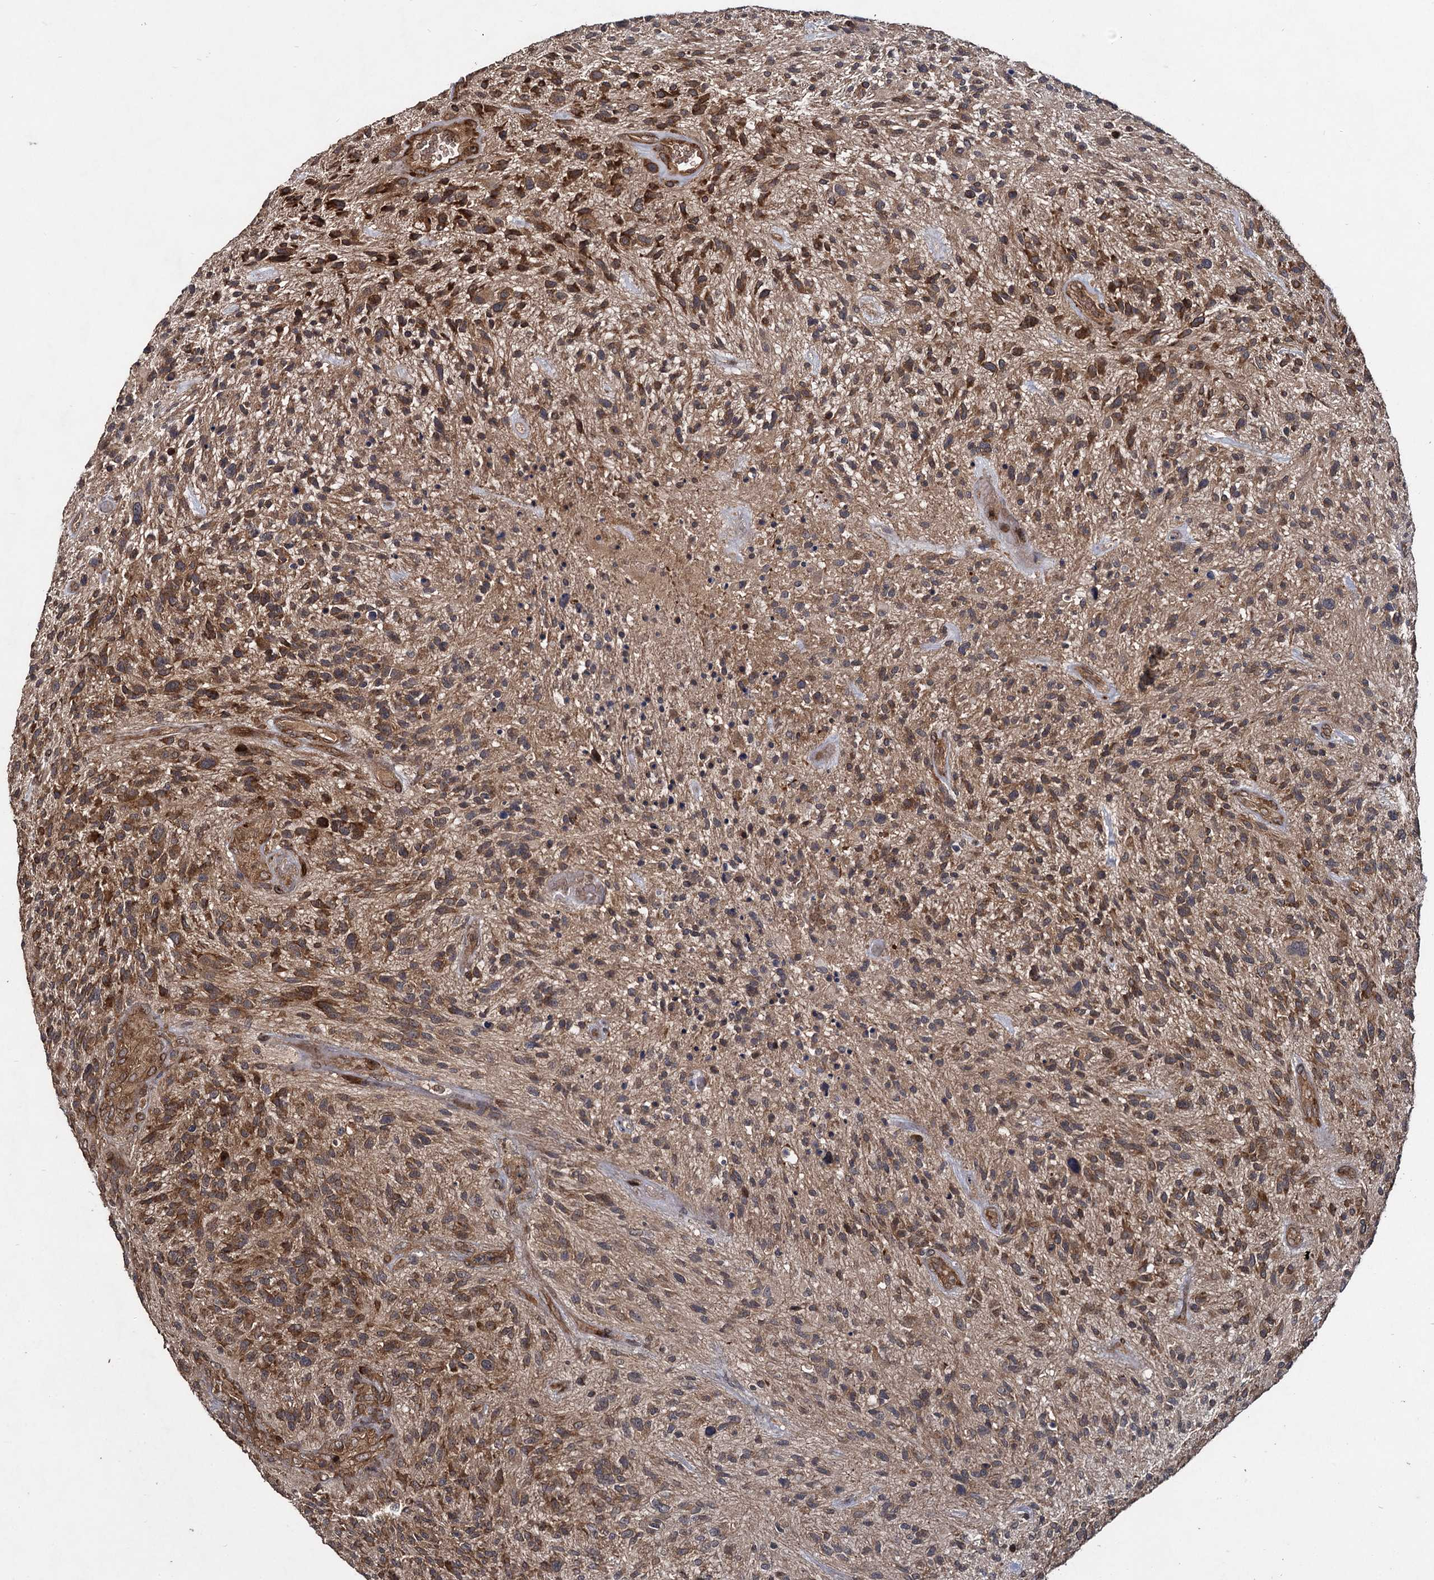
{"staining": {"intensity": "moderate", "quantity": ">75%", "location": "cytoplasmic/membranous"}, "tissue": "glioma", "cell_type": "Tumor cells", "image_type": "cancer", "snomed": [{"axis": "morphology", "description": "Glioma, malignant, High grade"}, {"axis": "topography", "description": "Brain"}], "caption": "Tumor cells reveal moderate cytoplasmic/membranous positivity in approximately >75% of cells in glioma.", "gene": "DCP1B", "patient": {"sex": "male", "age": 47}}